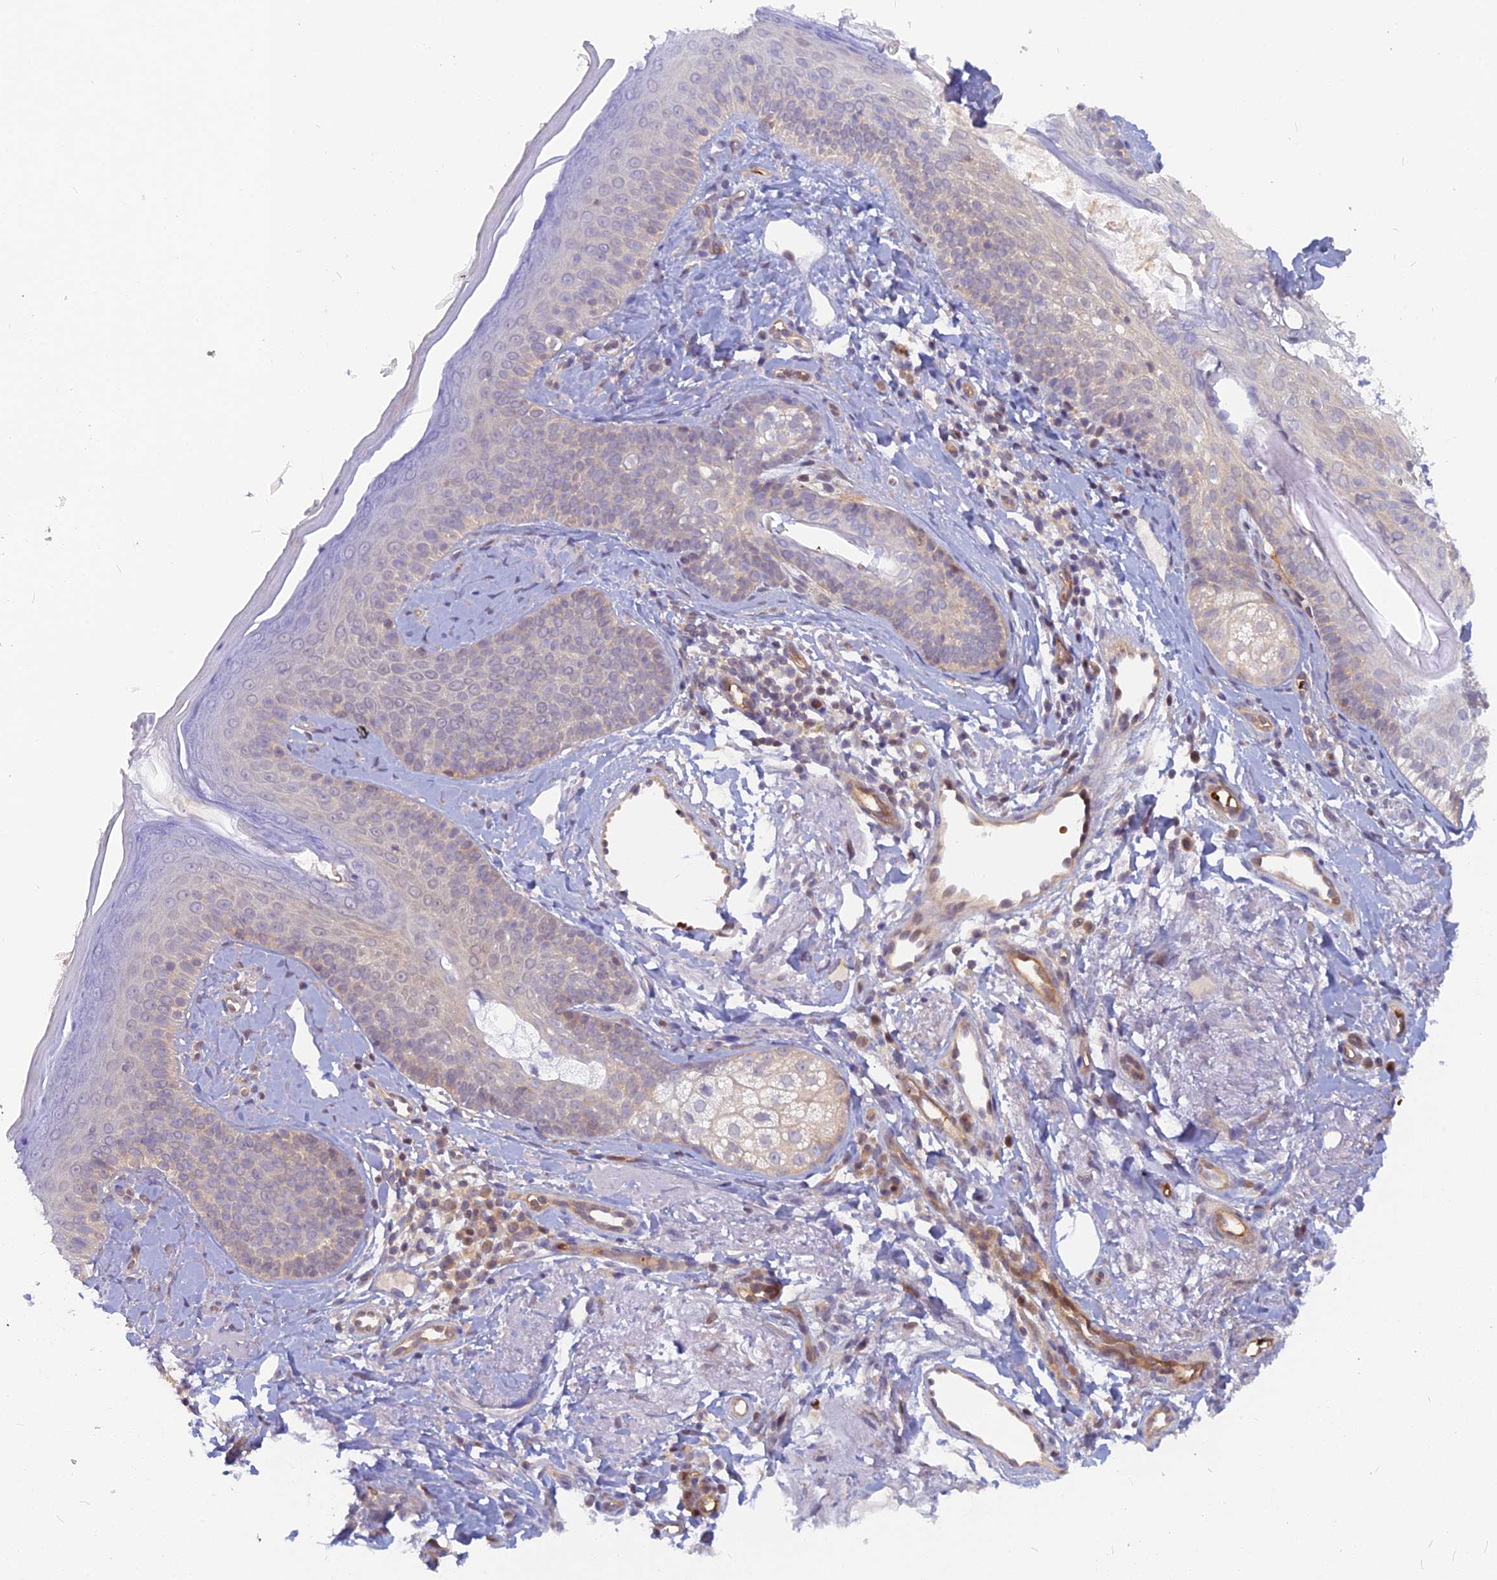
{"staining": {"intensity": "moderate", "quantity": "<25%", "location": "cytoplasmic/membranous"}, "tissue": "skin", "cell_type": "Fibroblasts", "image_type": "normal", "snomed": [{"axis": "morphology", "description": "Normal tissue, NOS"}, {"axis": "topography", "description": "Skin"}], "caption": "A histopathology image showing moderate cytoplasmic/membranous staining in approximately <25% of fibroblasts in unremarkable skin, as visualized by brown immunohistochemical staining.", "gene": "ARL2BP", "patient": {"sex": "male", "age": 57}}